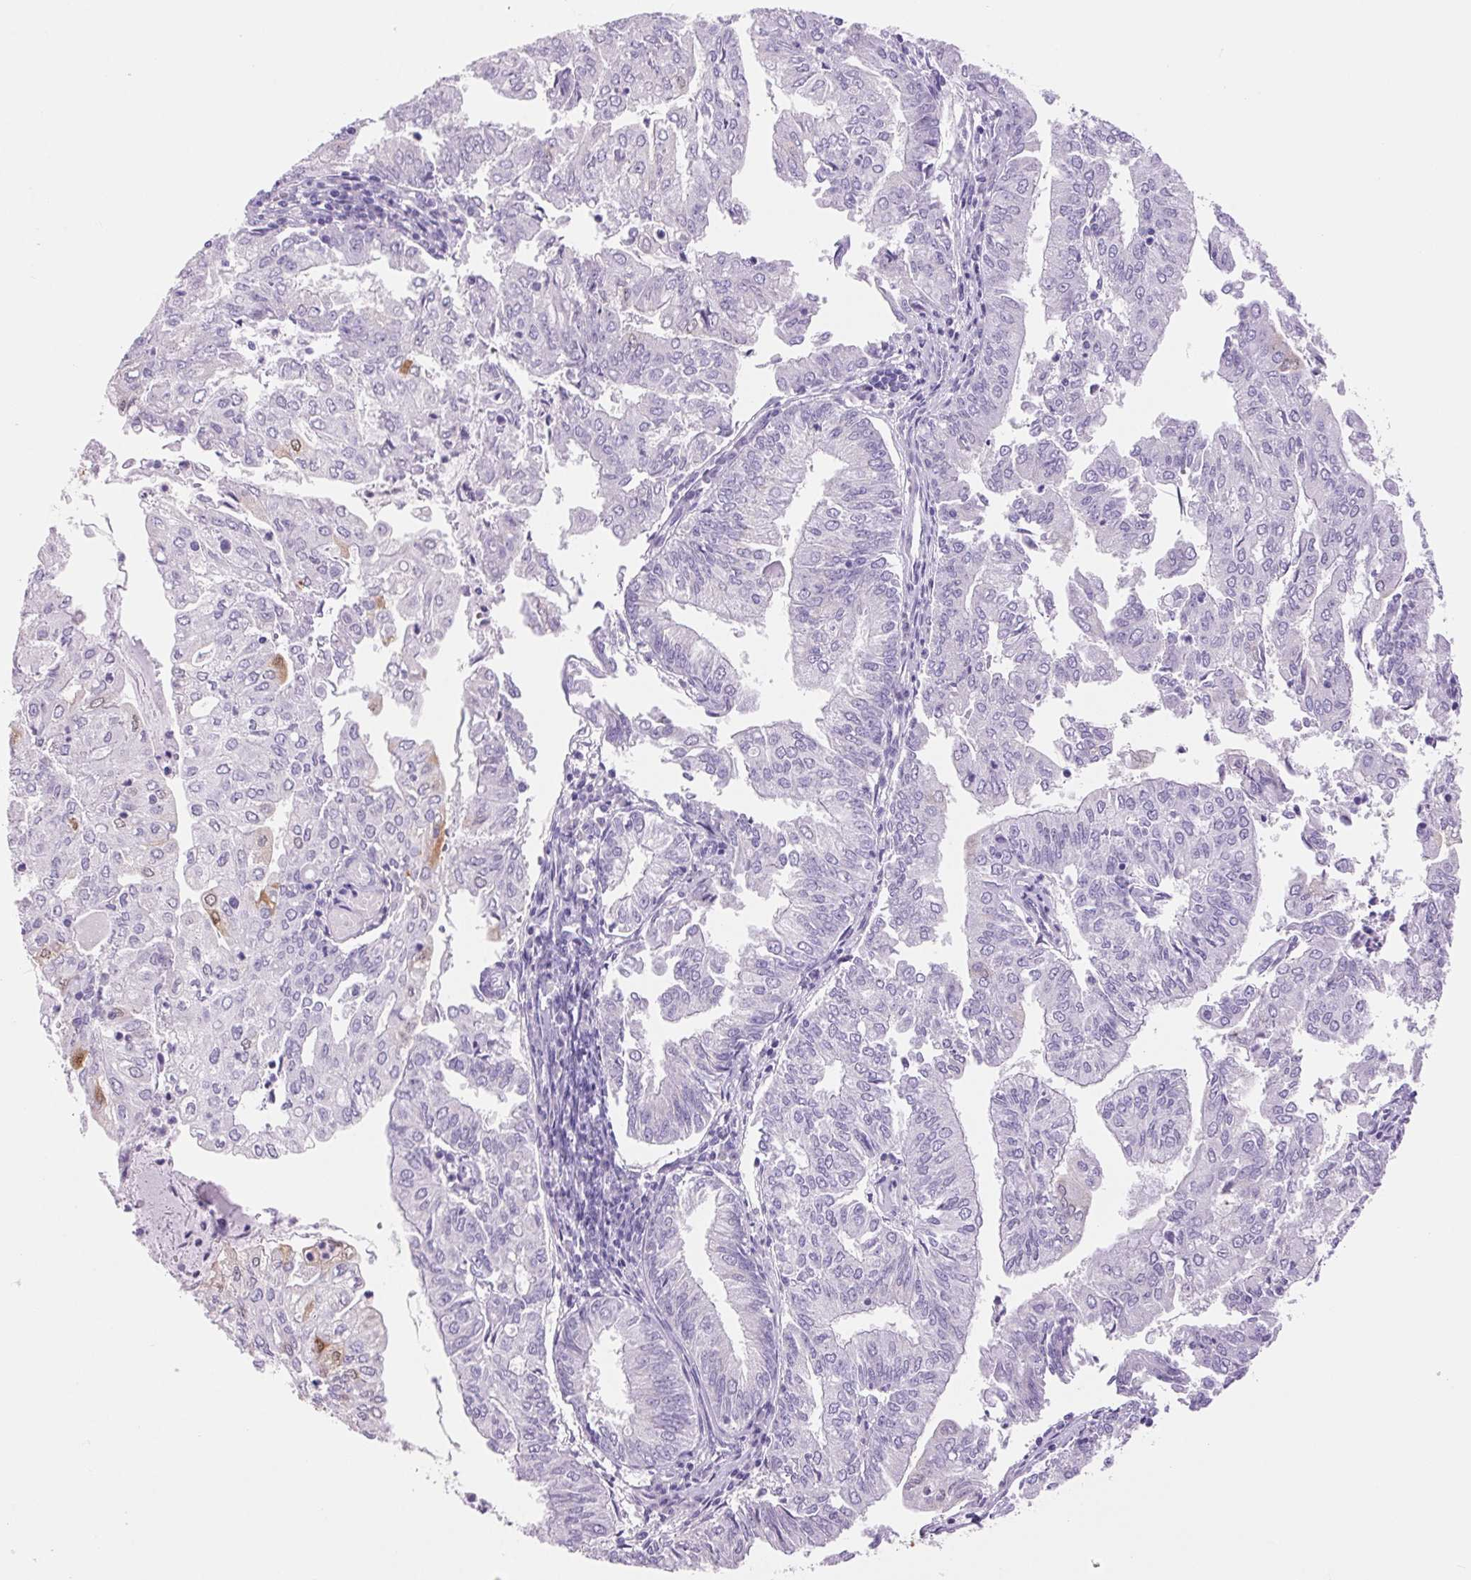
{"staining": {"intensity": "weak", "quantity": "<25%", "location": "cytoplasmic/membranous,nuclear"}, "tissue": "endometrial cancer", "cell_type": "Tumor cells", "image_type": "cancer", "snomed": [{"axis": "morphology", "description": "Adenocarcinoma, NOS"}, {"axis": "topography", "description": "Endometrium"}], "caption": "An image of human endometrial cancer (adenocarcinoma) is negative for staining in tumor cells.", "gene": "SERPINB3", "patient": {"sex": "female", "age": 61}}